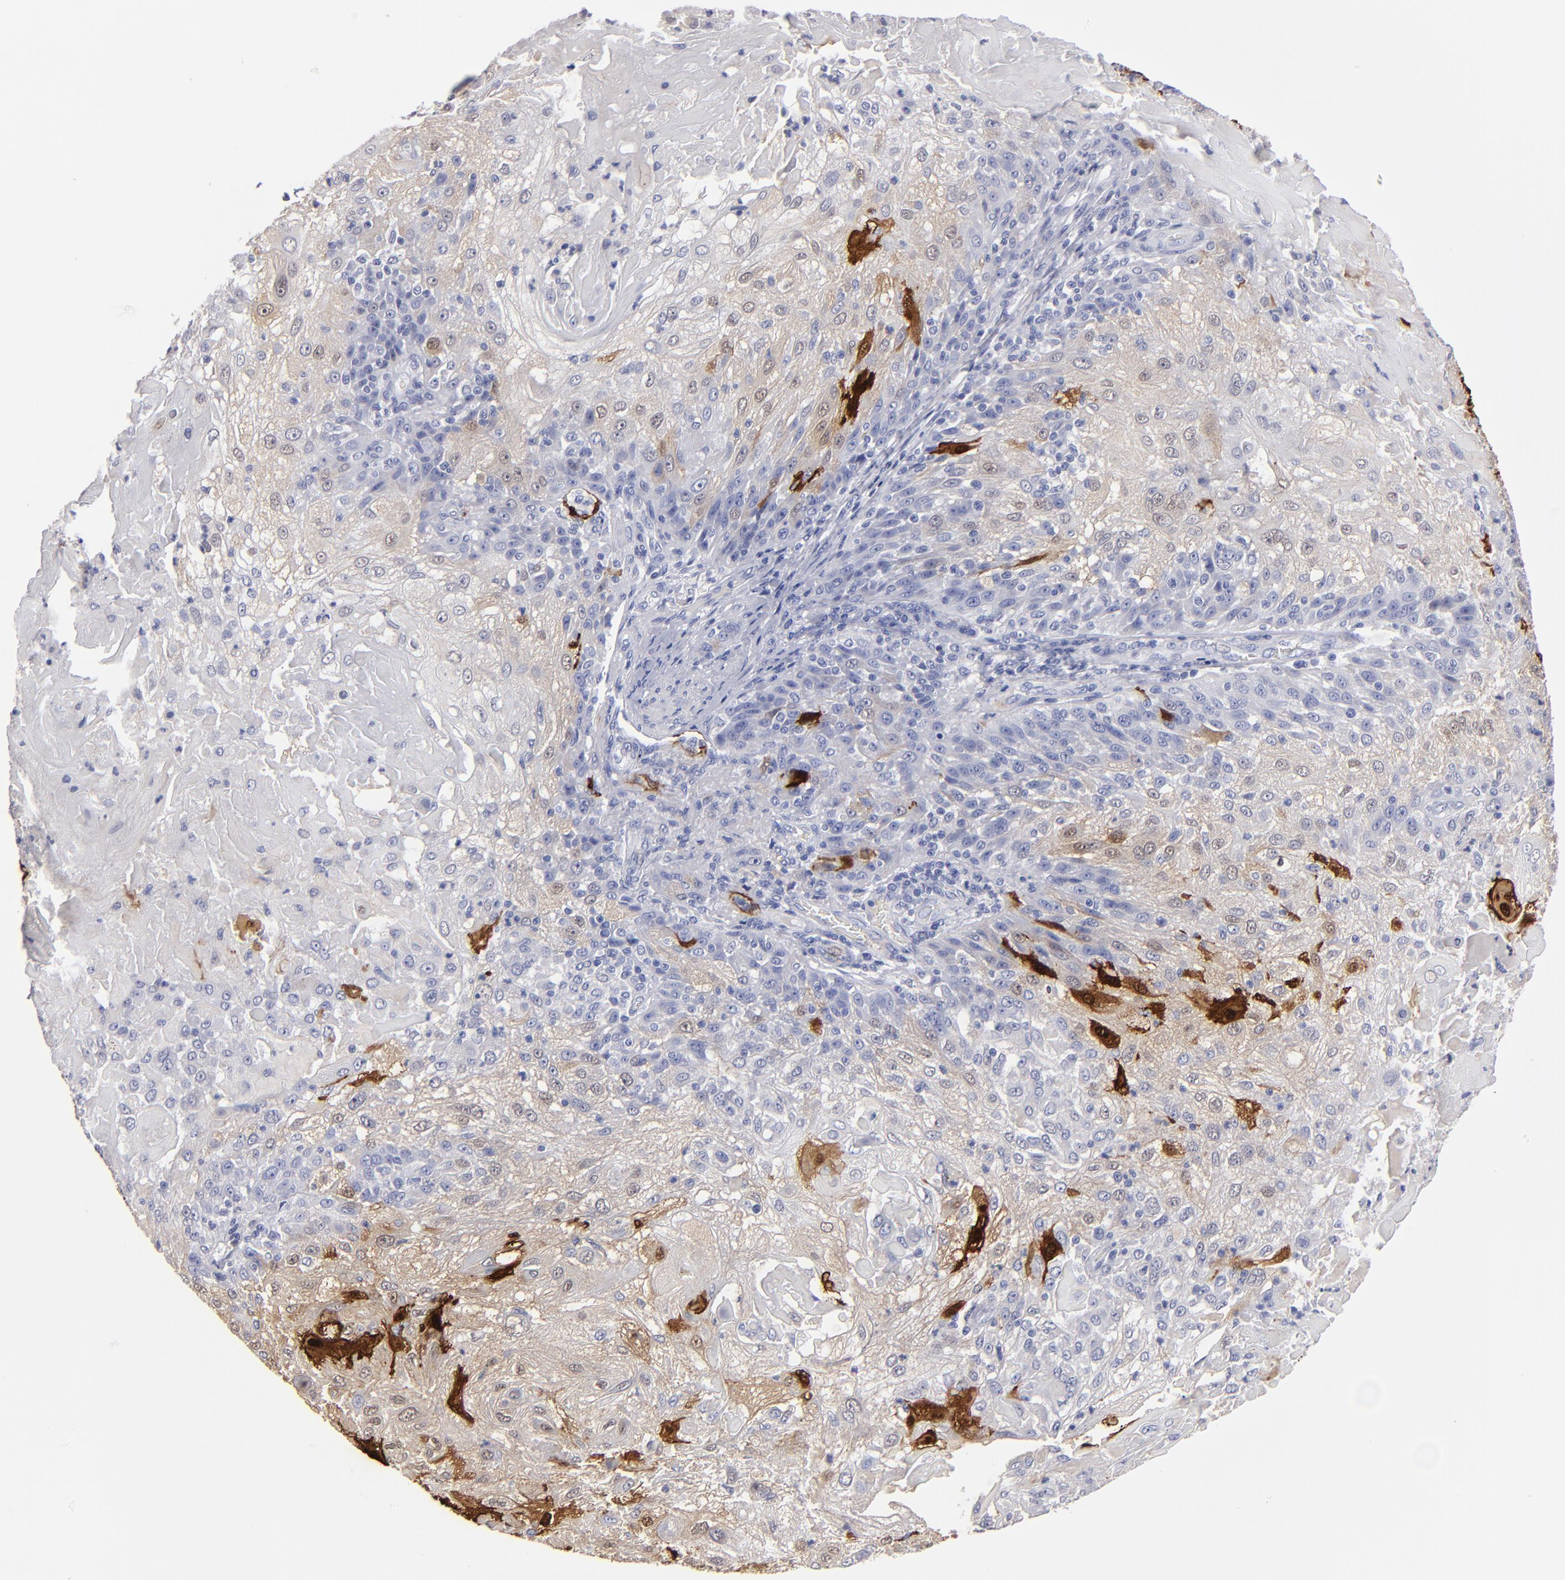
{"staining": {"intensity": "weak", "quantity": "<25%", "location": "cytoplasmic/membranous"}, "tissue": "skin cancer", "cell_type": "Tumor cells", "image_type": "cancer", "snomed": [{"axis": "morphology", "description": "Normal tissue, NOS"}, {"axis": "morphology", "description": "Squamous cell carcinoma, NOS"}, {"axis": "topography", "description": "Skin"}], "caption": "High magnification brightfield microscopy of skin cancer stained with DAB (brown) and counterstained with hematoxylin (blue): tumor cells show no significant staining.", "gene": "FABP4", "patient": {"sex": "female", "age": 83}}